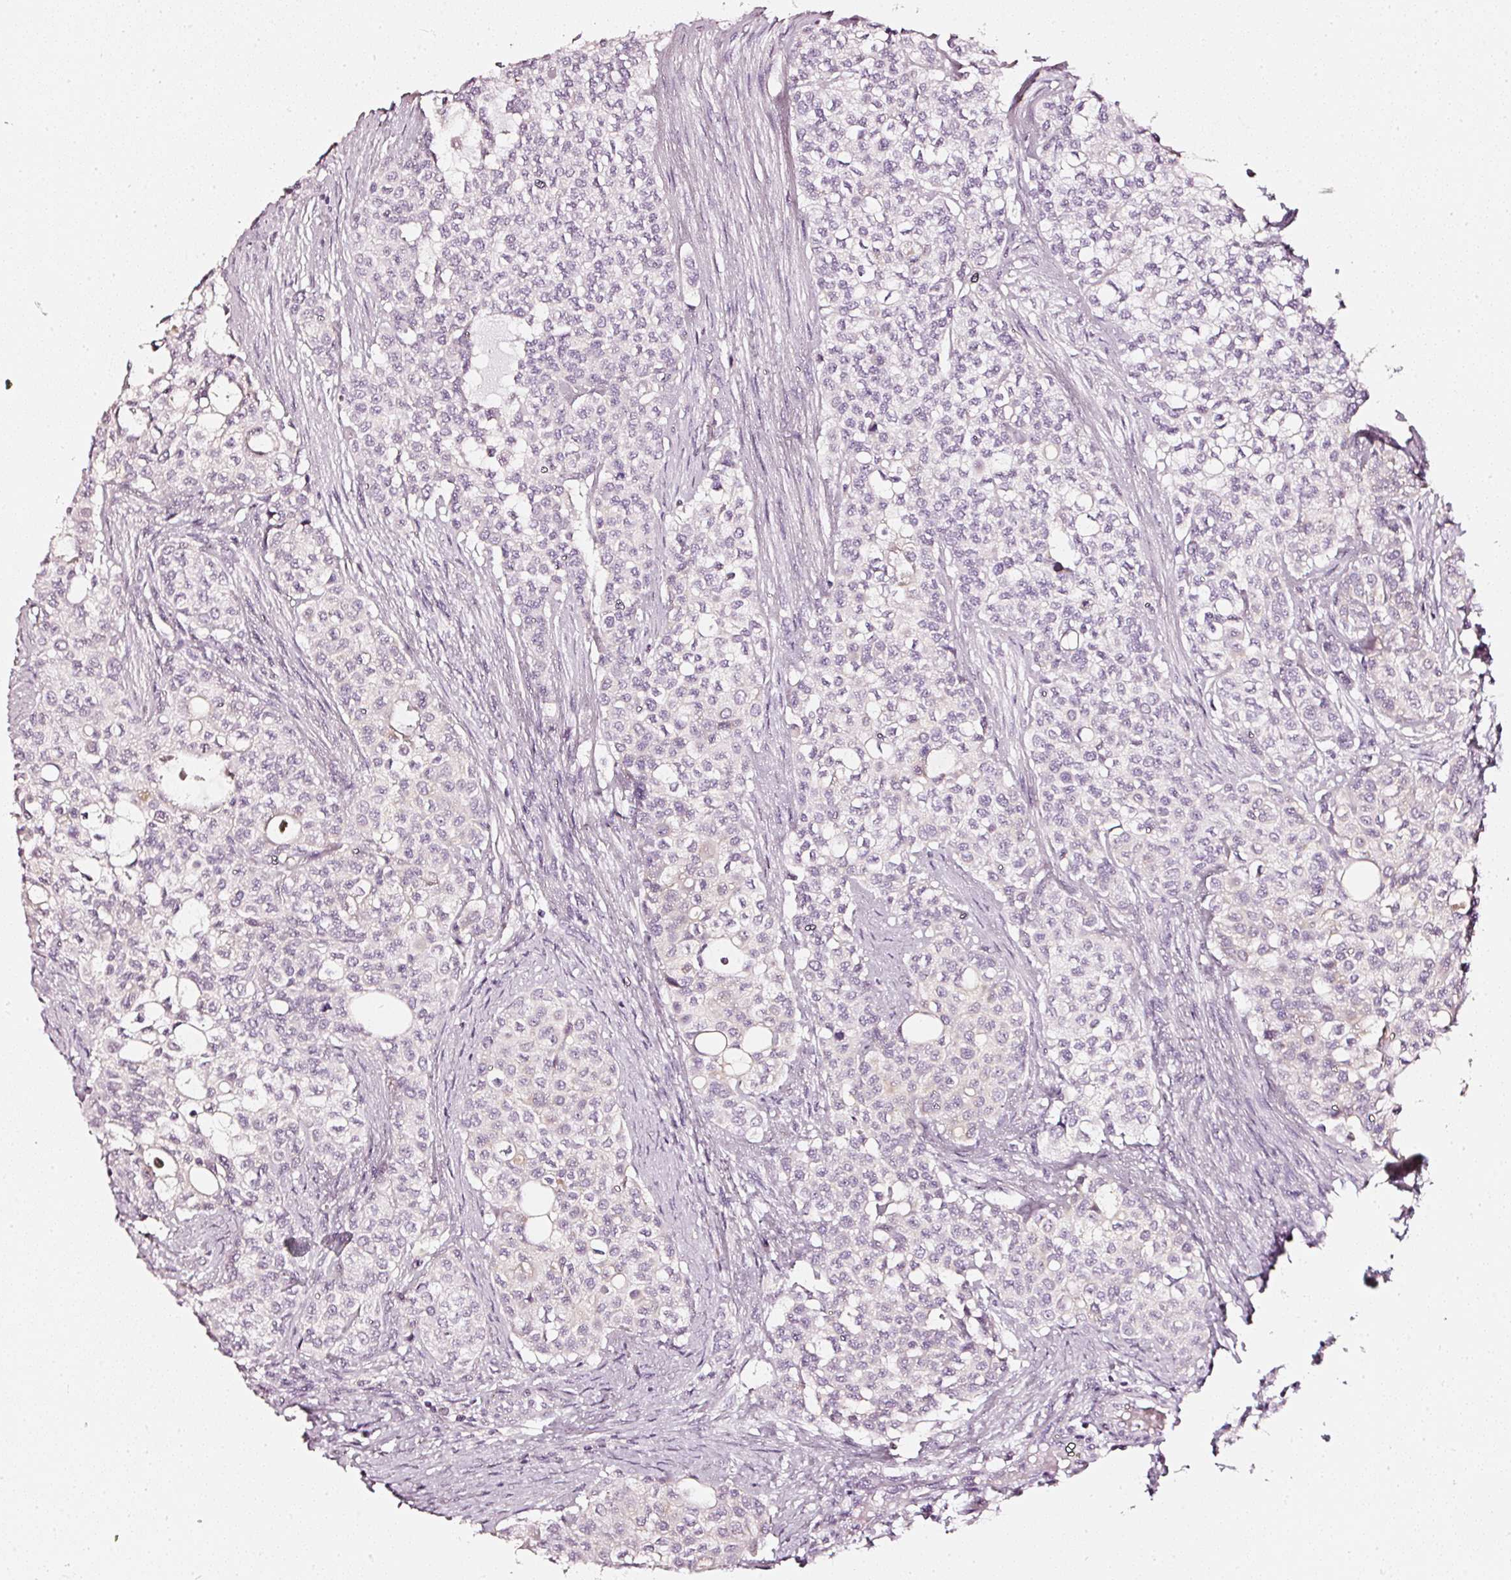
{"staining": {"intensity": "negative", "quantity": "none", "location": "none"}, "tissue": "head and neck cancer", "cell_type": "Tumor cells", "image_type": "cancer", "snomed": [{"axis": "morphology", "description": "Adenocarcinoma, NOS"}, {"axis": "topography", "description": "Head-Neck"}], "caption": "Head and neck cancer (adenocarcinoma) stained for a protein using immunohistochemistry (IHC) reveals no expression tumor cells.", "gene": "CNP", "patient": {"sex": "male", "age": 81}}